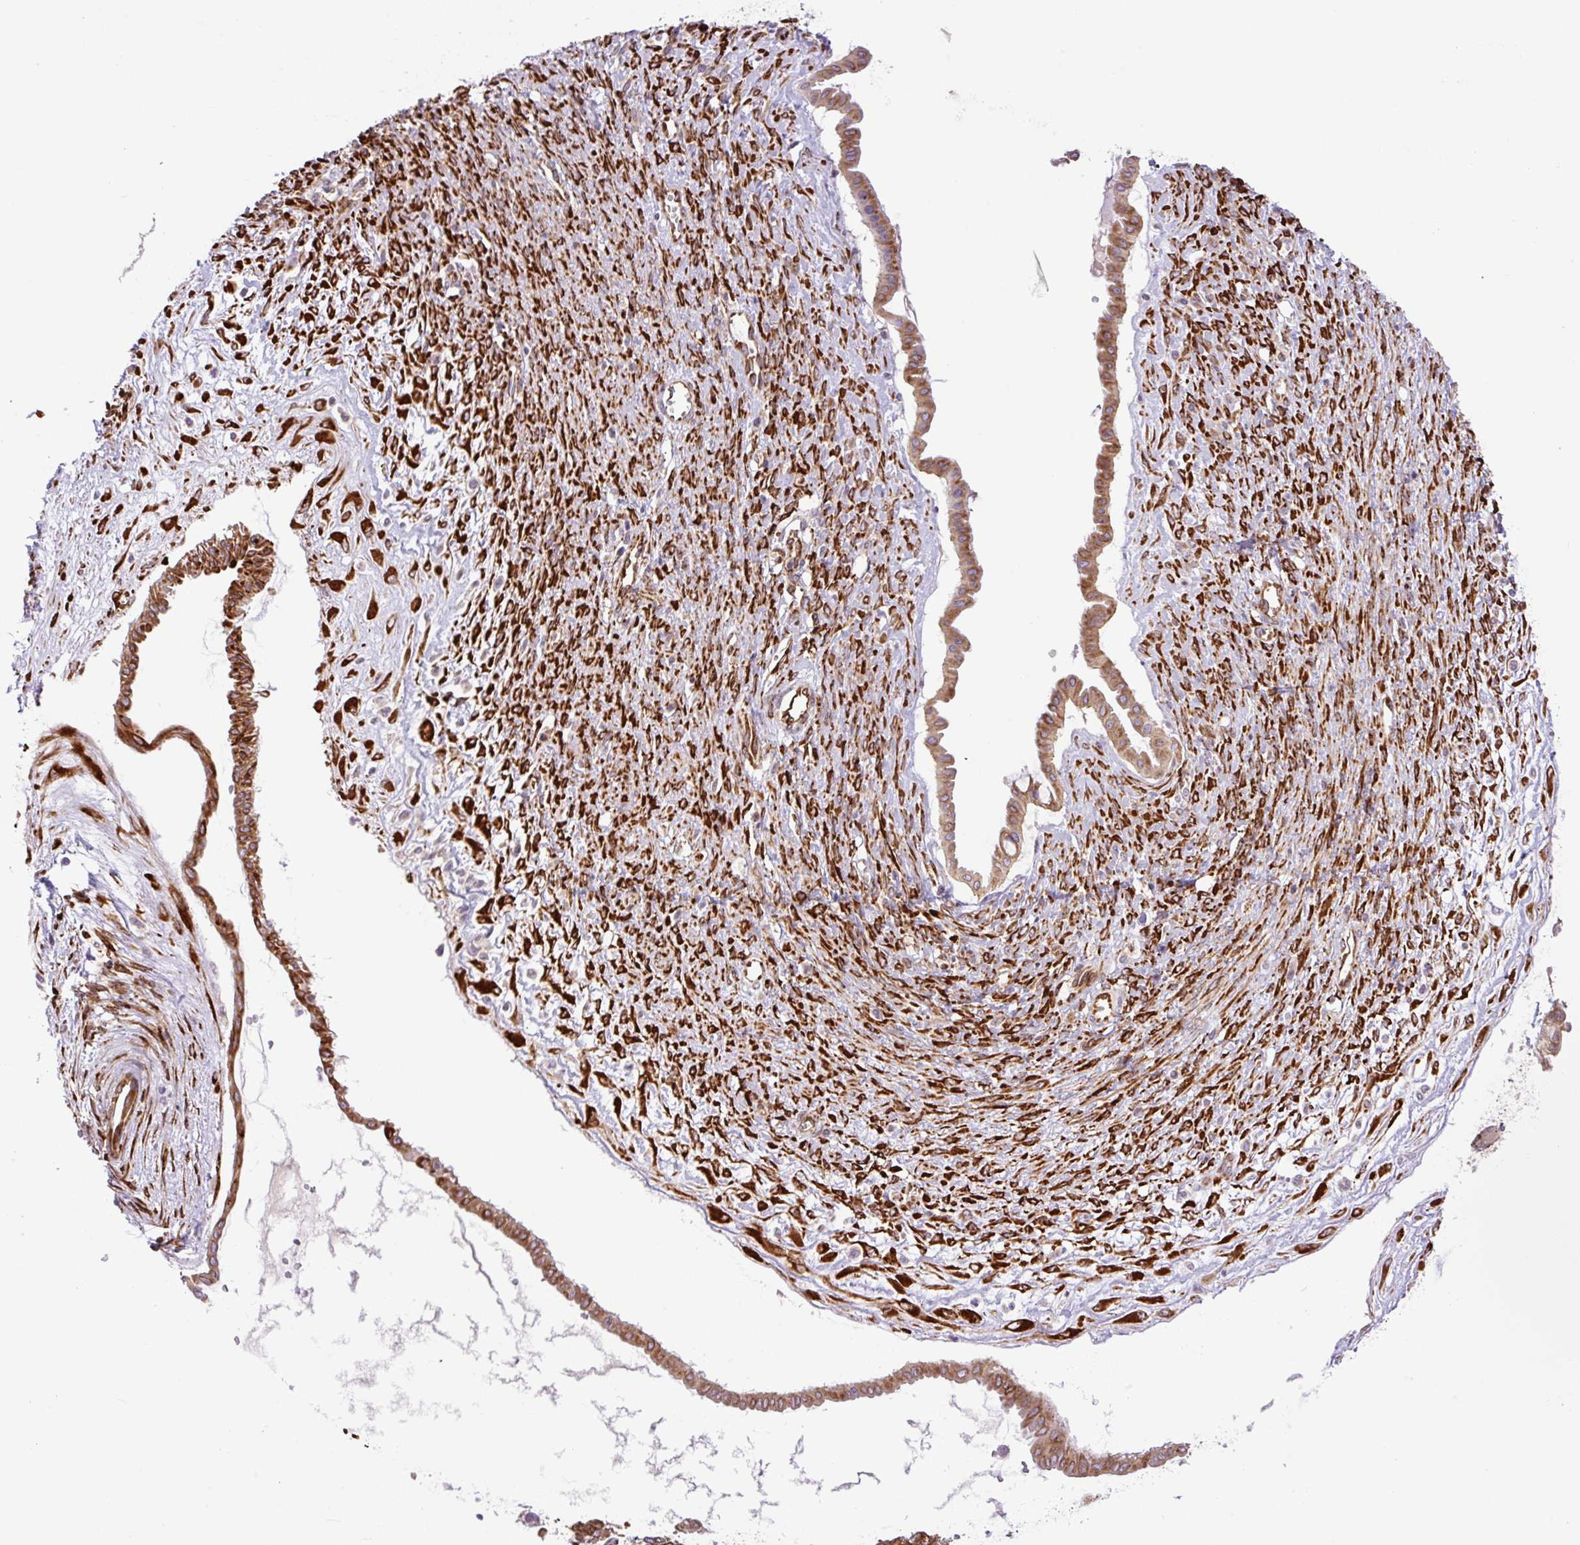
{"staining": {"intensity": "moderate", "quantity": ">75%", "location": "cytoplasmic/membranous"}, "tissue": "ovarian cancer", "cell_type": "Tumor cells", "image_type": "cancer", "snomed": [{"axis": "morphology", "description": "Cystadenocarcinoma, mucinous, NOS"}, {"axis": "topography", "description": "Ovary"}], "caption": "Immunohistochemical staining of ovarian mucinous cystadenocarcinoma shows moderate cytoplasmic/membranous protein staining in about >75% of tumor cells.", "gene": "RAB30", "patient": {"sex": "female", "age": 73}}